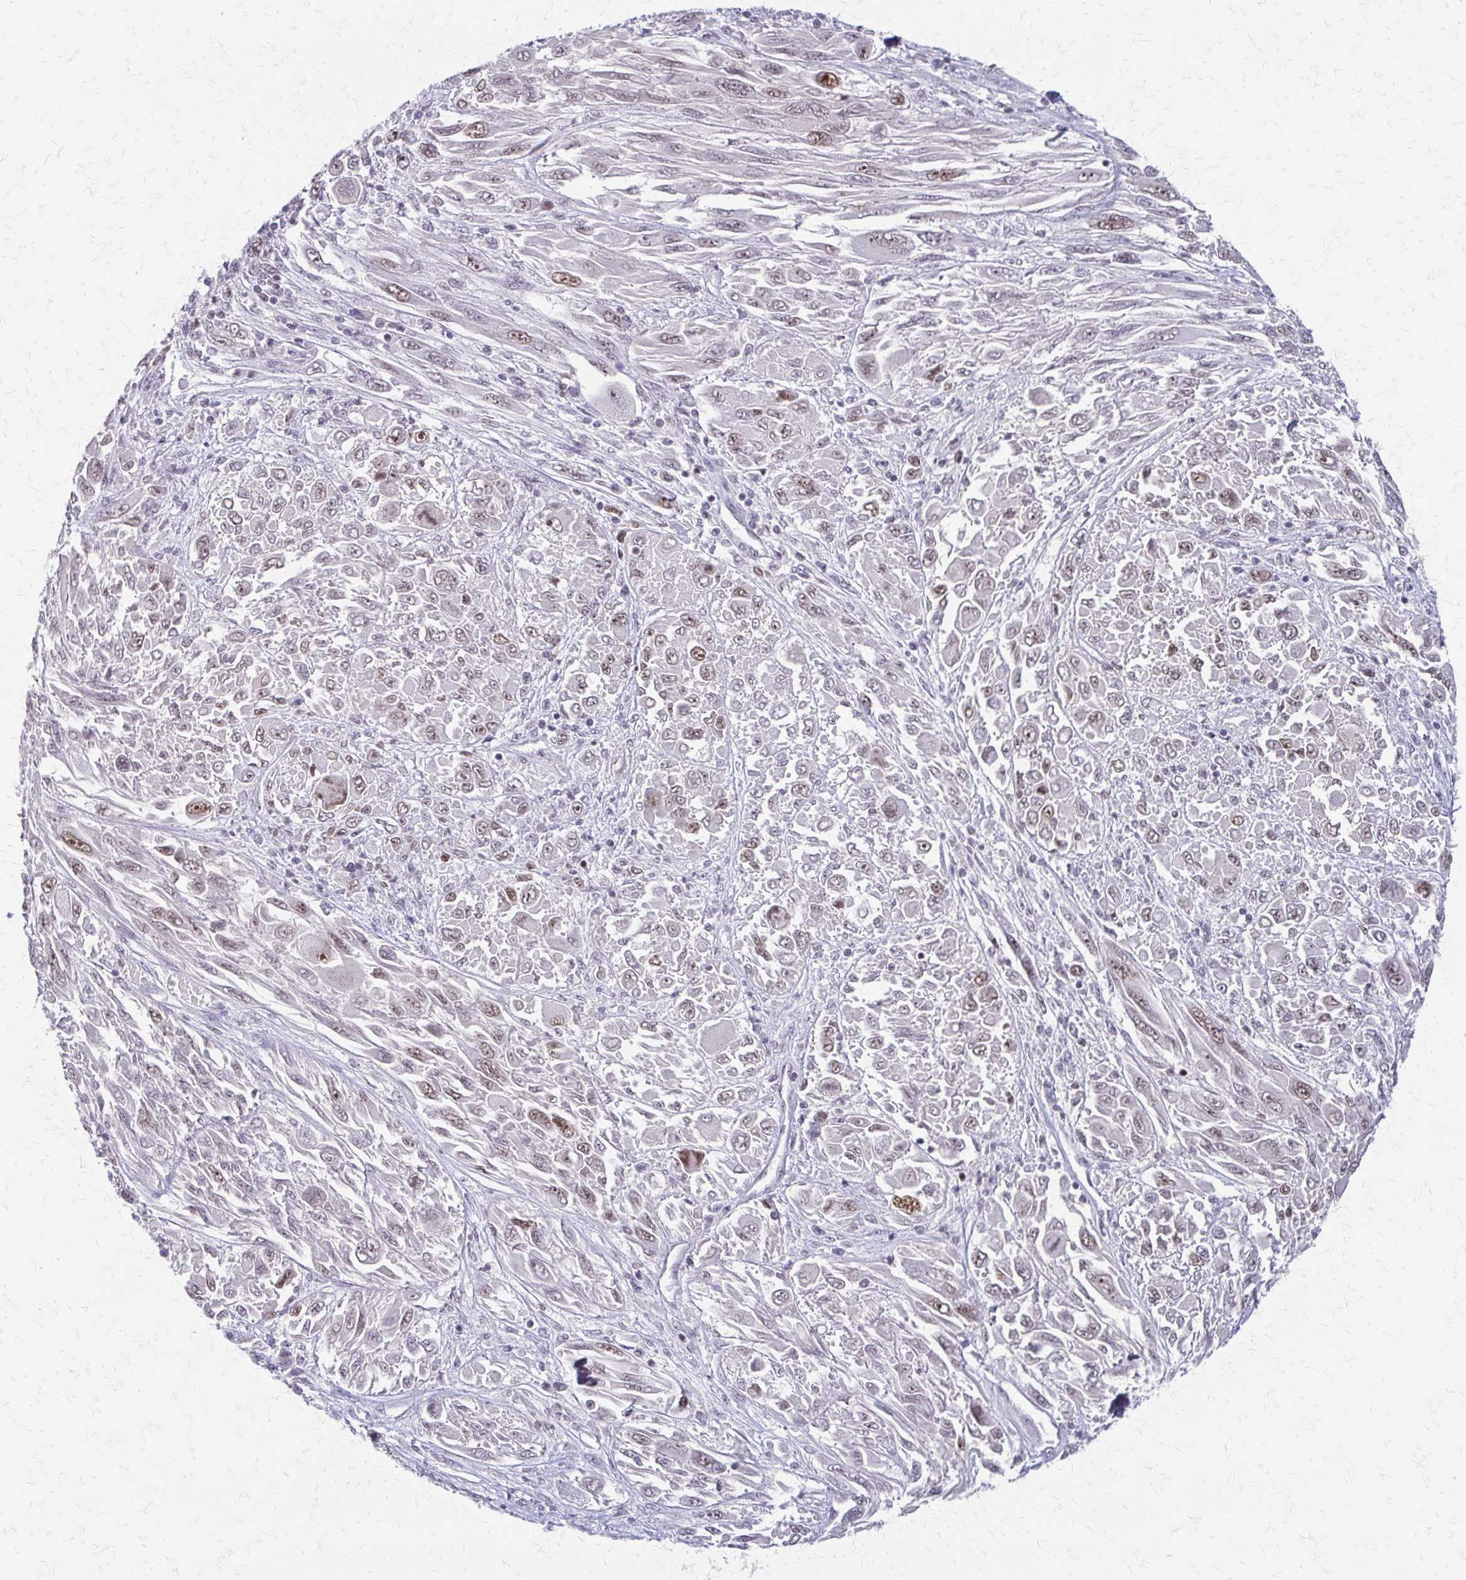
{"staining": {"intensity": "weak", "quantity": ">75%", "location": "nuclear"}, "tissue": "melanoma", "cell_type": "Tumor cells", "image_type": "cancer", "snomed": [{"axis": "morphology", "description": "Malignant melanoma, NOS"}, {"axis": "topography", "description": "Skin"}], "caption": "Protein expression analysis of melanoma exhibits weak nuclear expression in about >75% of tumor cells.", "gene": "EED", "patient": {"sex": "female", "age": 91}}